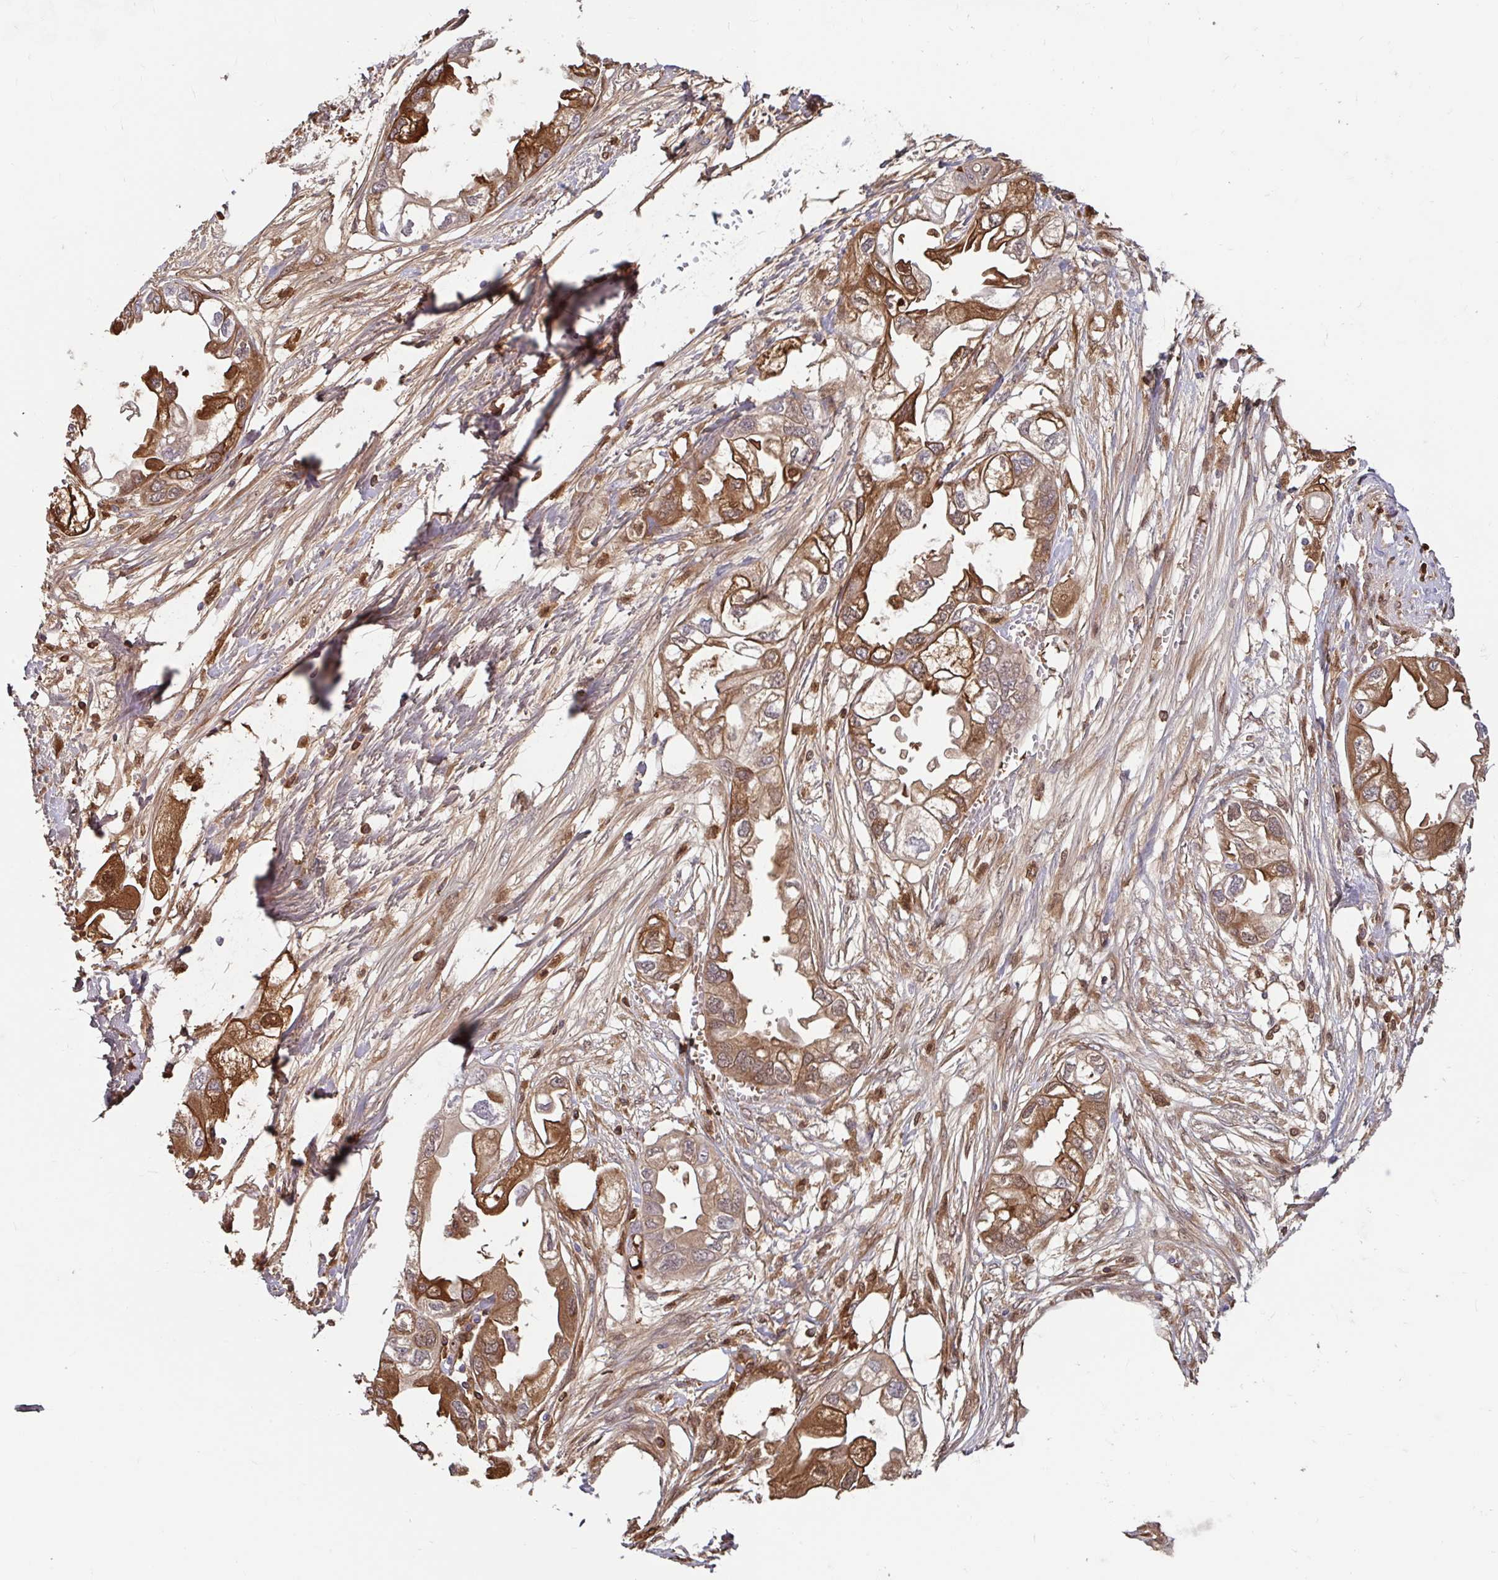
{"staining": {"intensity": "moderate", "quantity": ">75%", "location": "cytoplasmic/membranous"}, "tissue": "endometrial cancer", "cell_type": "Tumor cells", "image_type": "cancer", "snomed": [{"axis": "morphology", "description": "Adenocarcinoma, NOS"}, {"axis": "morphology", "description": "Adenocarcinoma, metastatic, NOS"}, {"axis": "topography", "description": "Adipose tissue"}, {"axis": "topography", "description": "Endometrium"}], "caption": "DAB (3,3'-diaminobenzidine) immunohistochemical staining of human endometrial metastatic adenocarcinoma exhibits moderate cytoplasmic/membranous protein expression in about >75% of tumor cells.", "gene": "BLVRA", "patient": {"sex": "female", "age": 67}}